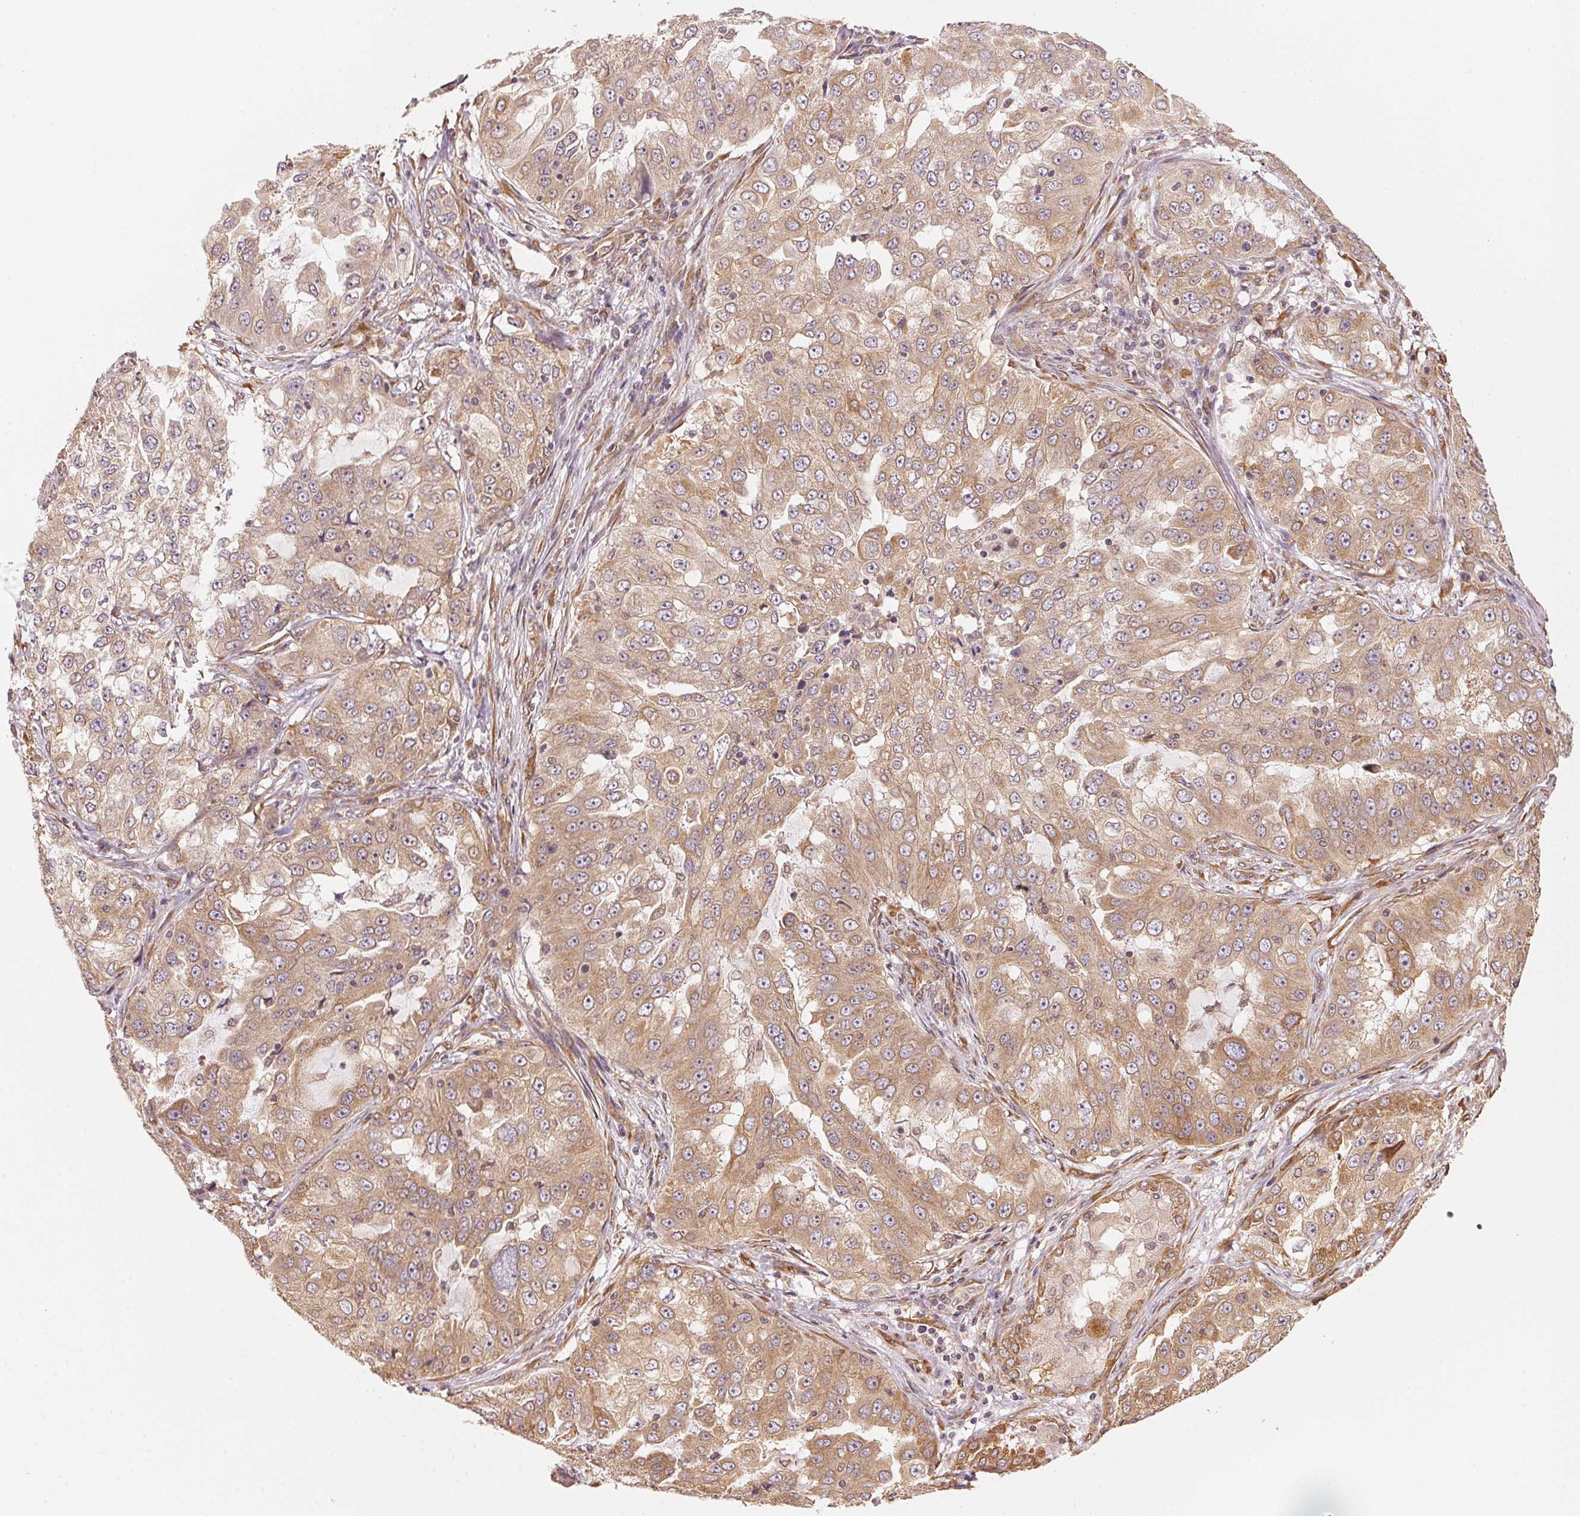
{"staining": {"intensity": "moderate", "quantity": ">75%", "location": "cytoplasmic/membranous,nuclear"}, "tissue": "lung cancer", "cell_type": "Tumor cells", "image_type": "cancer", "snomed": [{"axis": "morphology", "description": "Adenocarcinoma, NOS"}, {"axis": "topography", "description": "Lung"}], "caption": "Brown immunohistochemical staining in human adenocarcinoma (lung) exhibits moderate cytoplasmic/membranous and nuclear expression in about >75% of tumor cells.", "gene": "STRN4", "patient": {"sex": "female", "age": 61}}